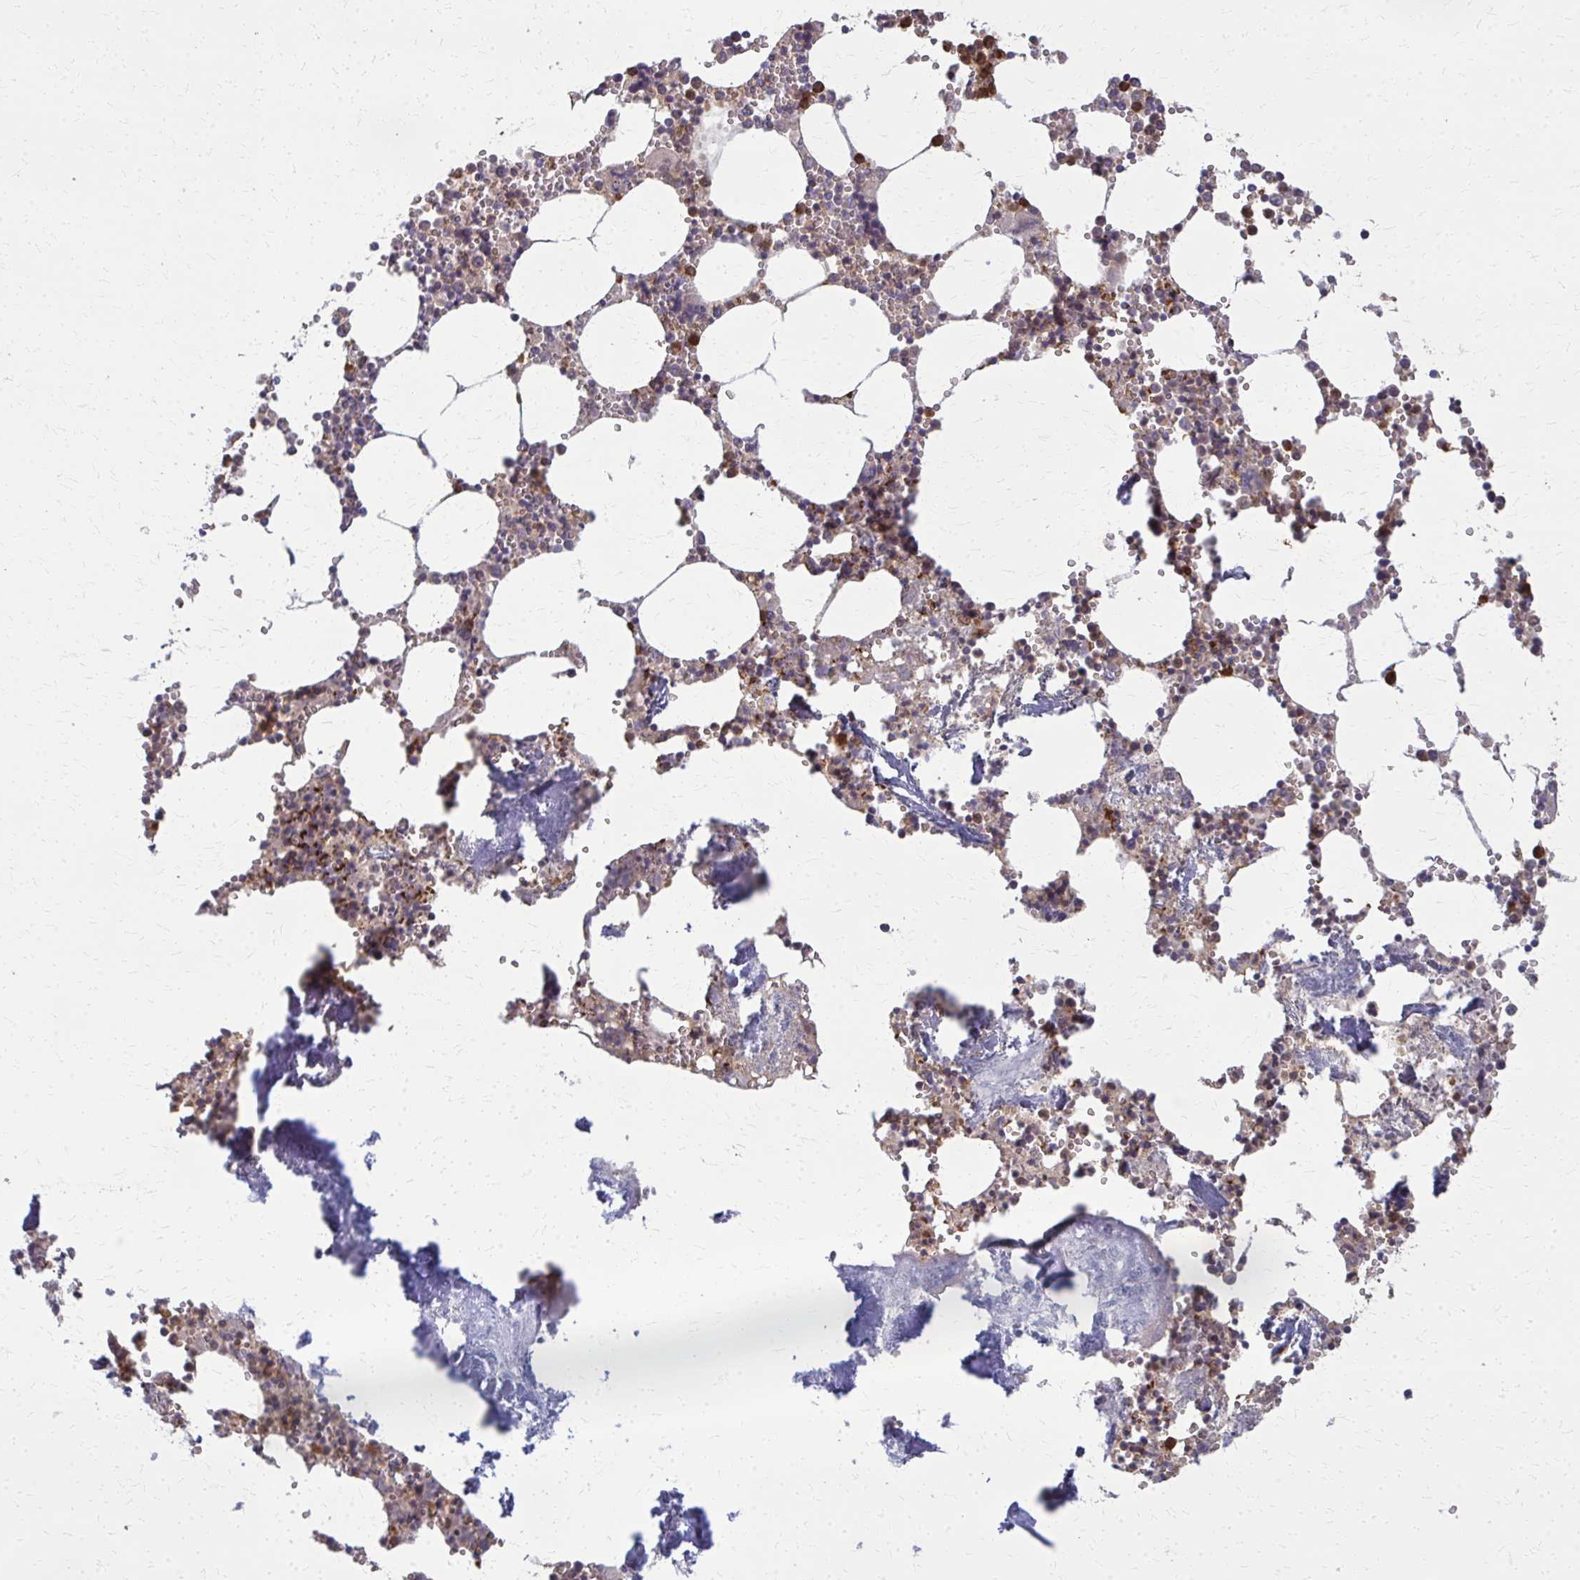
{"staining": {"intensity": "strong", "quantity": "25%-75%", "location": "cytoplasmic/membranous,nuclear"}, "tissue": "bone marrow", "cell_type": "Hematopoietic cells", "image_type": "normal", "snomed": [{"axis": "morphology", "description": "Normal tissue, NOS"}, {"axis": "topography", "description": "Bone marrow"}], "caption": "A high-resolution photomicrograph shows immunohistochemistry staining of benign bone marrow, which exhibits strong cytoplasmic/membranous,nuclear expression in about 25%-75% of hematopoietic cells. (Brightfield microscopy of DAB IHC at high magnification).", "gene": "MCCC1", "patient": {"sex": "male", "age": 54}}